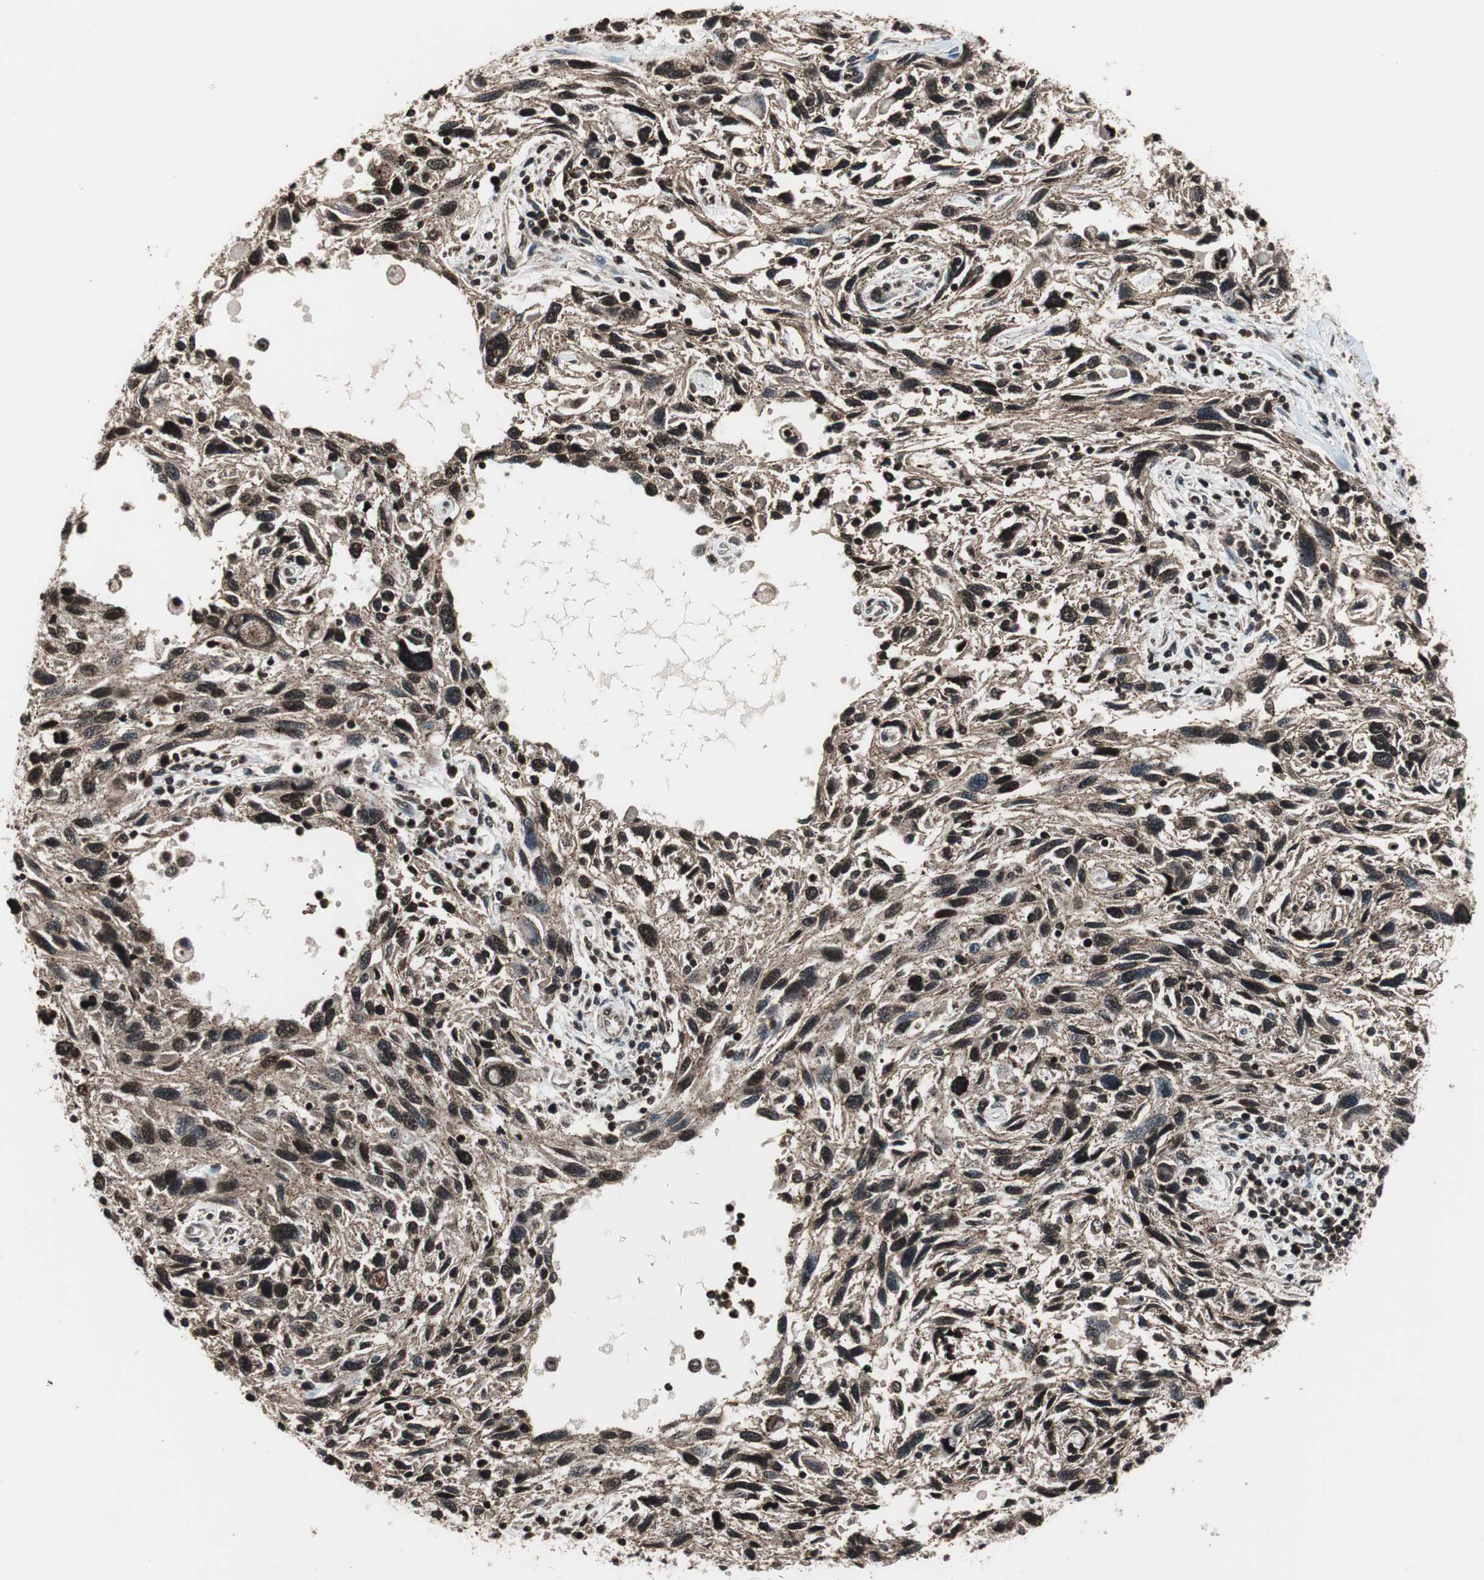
{"staining": {"intensity": "moderate", "quantity": ">75%", "location": "cytoplasmic/membranous,nuclear"}, "tissue": "melanoma", "cell_type": "Tumor cells", "image_type": "cancer", "snomed": [{"axis": "morphology", "description": "Malignant melanoma, NOS"}, {"axis": "topography", "description": "Skin"}], "caption": "Protein staining displays moderate cytoplasmic/membranous and nuclear expression in approximately >75% of tumor cells in melanoma.", "gene": "RFC1", "patient": {"sex": "male", "age": 53}}